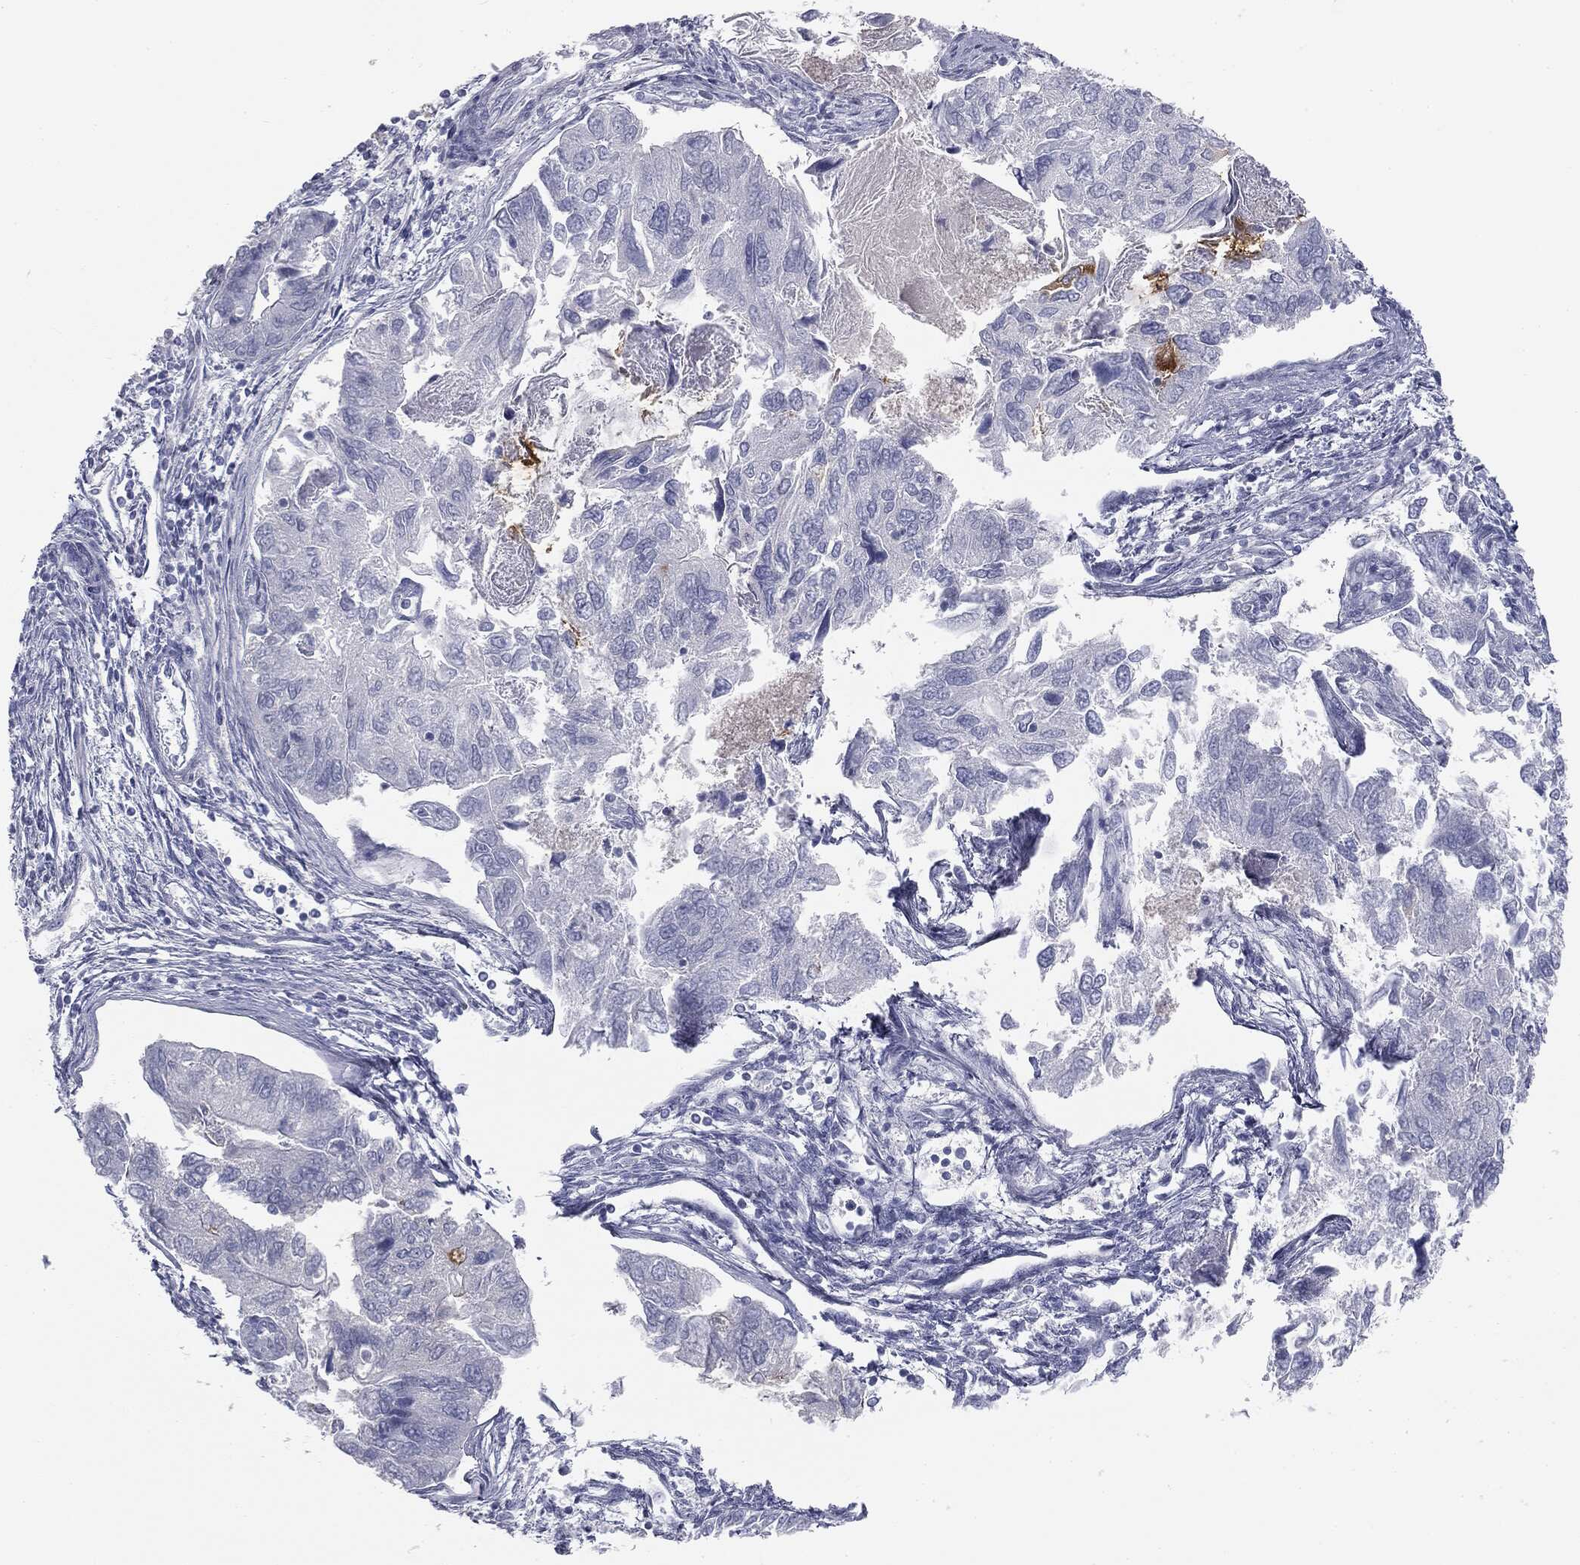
{"staining": {"intensity": "negative", "quantity": "none", "location": "none"}, "tissue": "endometrial cancer", "cell_type": "Tumor cells", "image_type": "cancer", "snomed": [{"axis": "morphology", "description": "Carcinoma, NOS"}, {"axis": "topography", "description": "Uterus"}], "caption": "The immunohistochemistry (IHC) image has no significant positivity in tumor cells of endometrial cancer (carcinoma) tissue. The staining is performed using DAB (3,3'-diaminobenzidine) brown chromogen with nuclei counter-stained in using hematoxylin.", "gene": "MUC5AC", "patient": {"sex": "female", "age": 76}}